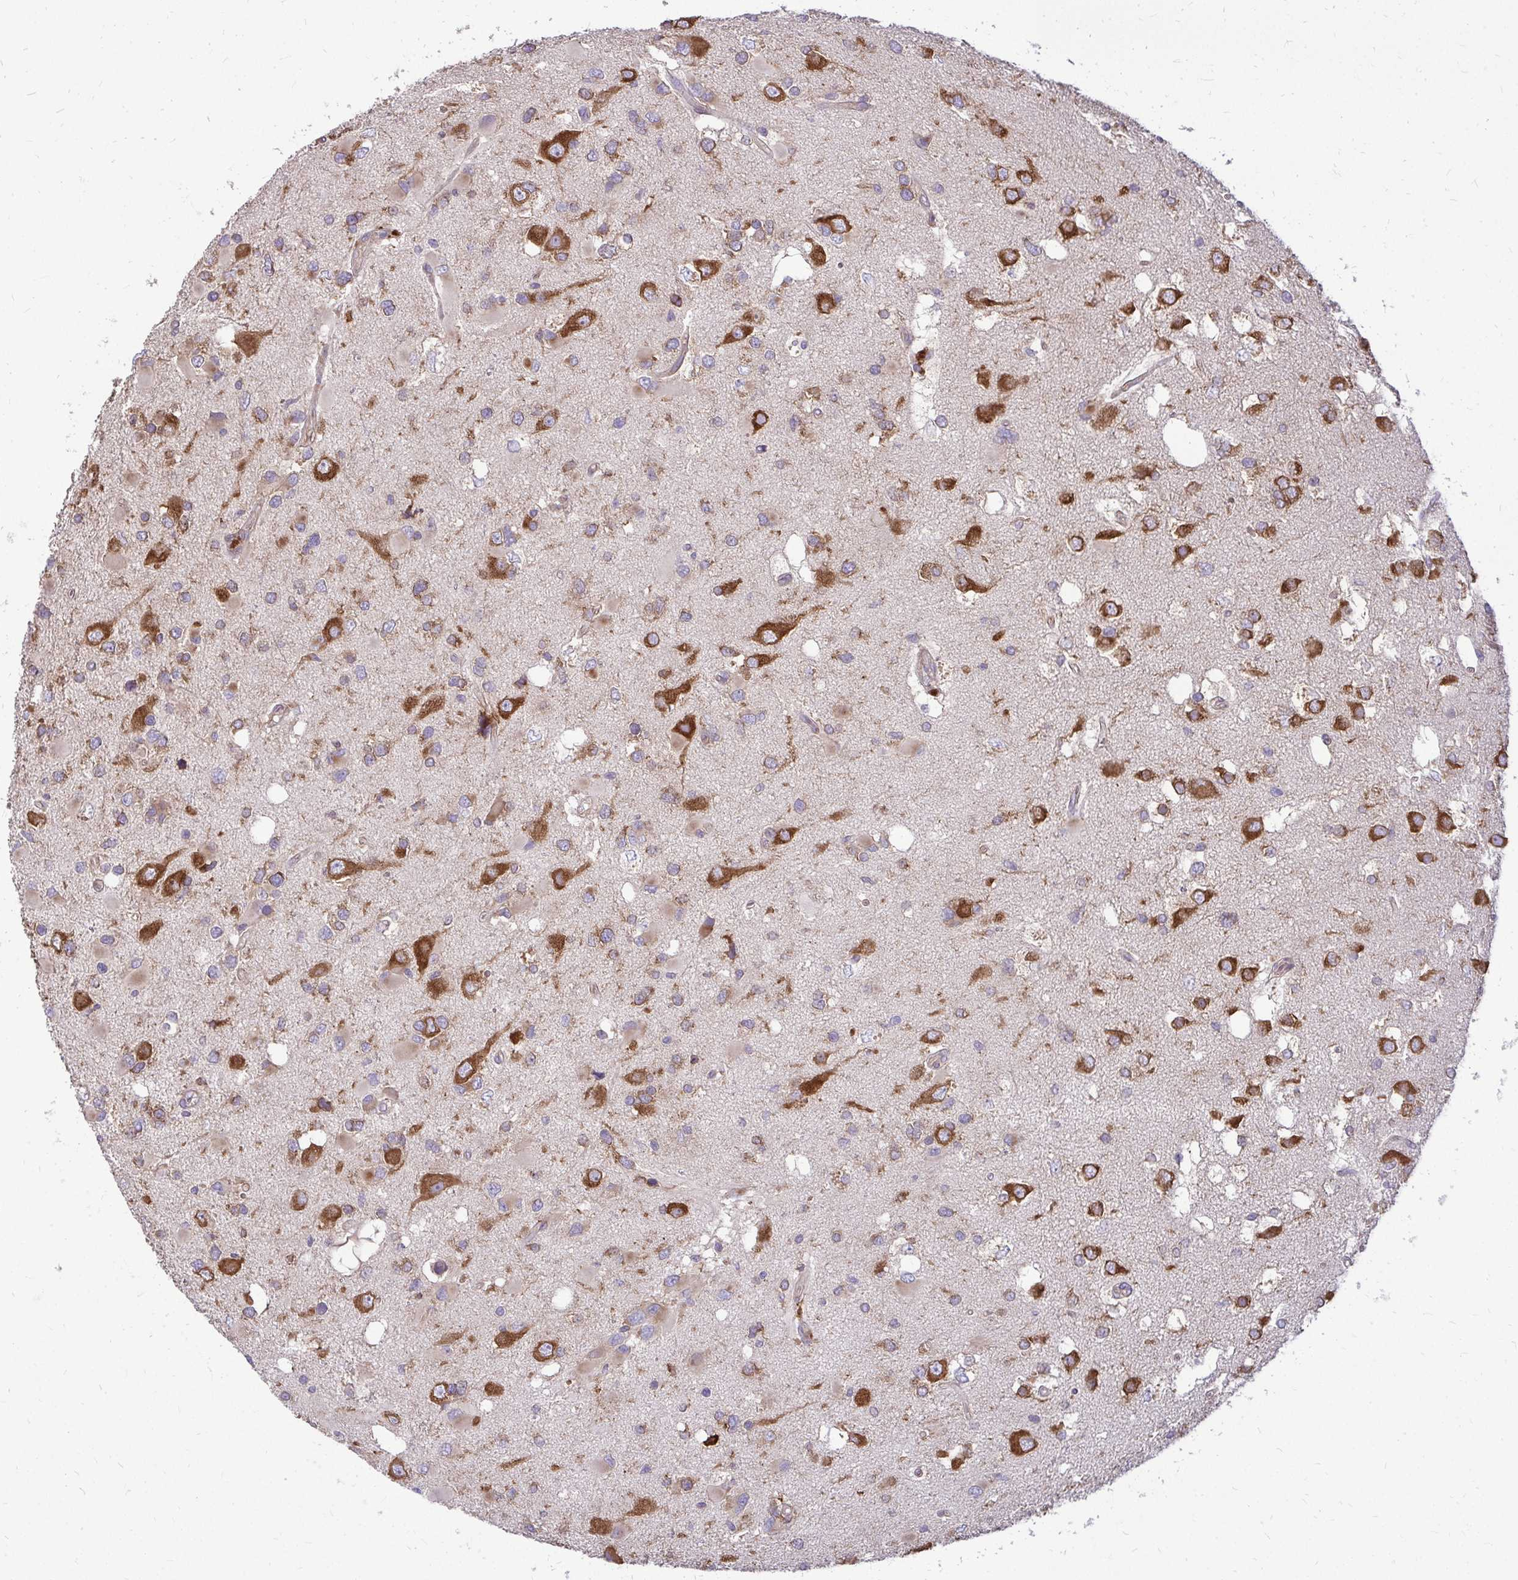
{"staining": {"intensity": "strong", "quantity": "25%-75%", "location": "cytoplasmic/membranous"}, "tissue": "glioma", "cell_type": "Tumor cells", "image_type": "cancer", "snomed": [{"axis": "morphology", "description": "Glioma, malignant, High grade"}, {"axis": "topography", "description": "Brain"}], "caption": "High-grade glioma (malignant) was stained to show a protein in brown. There is high levels of strong cytoplasmic/membranous expression in about 25%-75% of tumor cells.", "gene": "FMR1", "patient": {"sex": "male", "age": 53}}